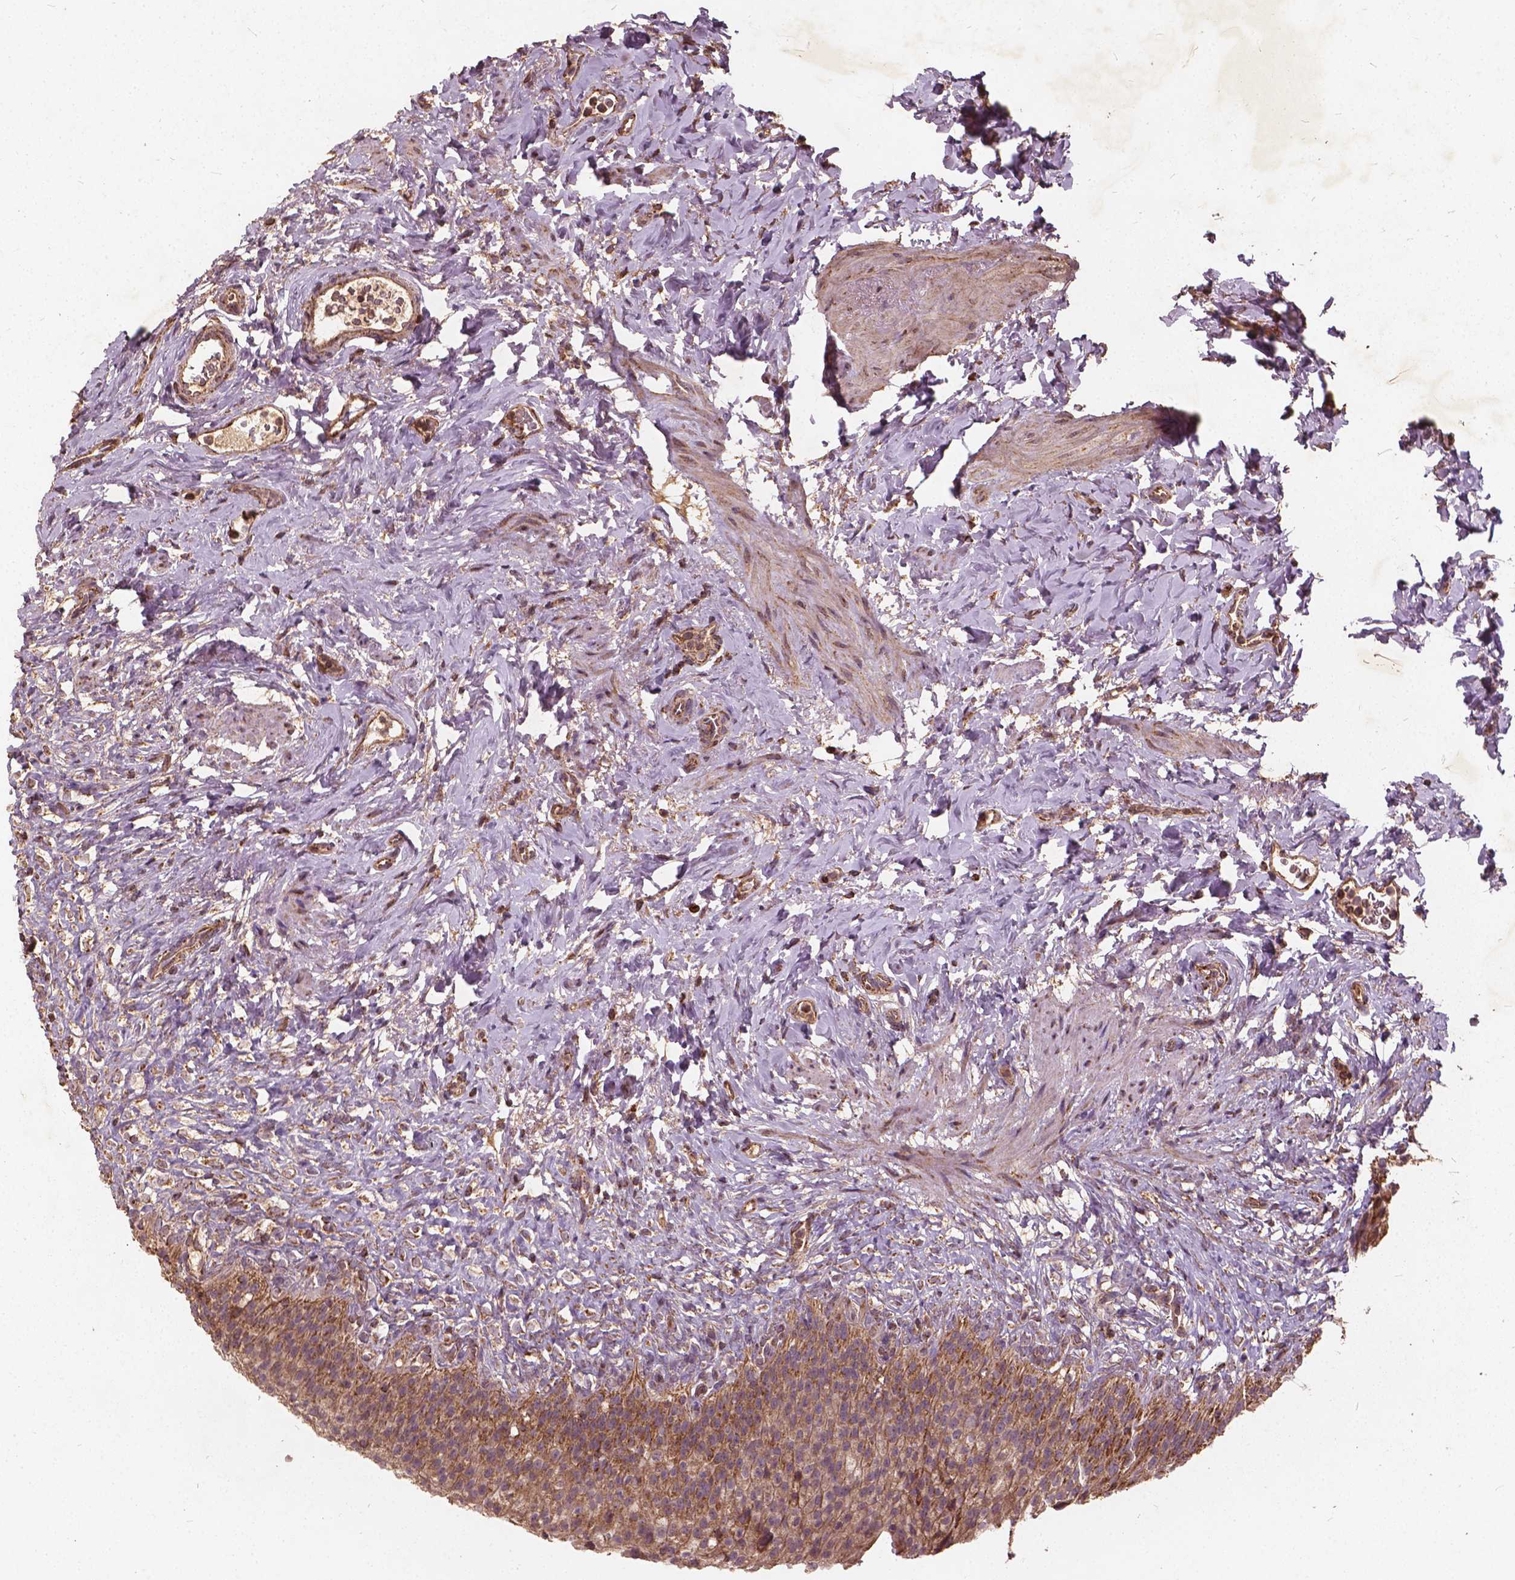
{"staining": {"intensity": "strong", "quantity": "25%-75%", "location": "cytoplasmic/membranous"}, "tissue": "urinary bladder", "cell_type": "Urothelial cells", "image_type": "normal", "snomed": [{"axis": "morphology", "description": "Normal tissue, NOS"}, {"axis": "topography", "description": "Urinary bladder"}, {"axis": "topography", "description": "Prostate"}], "caption": "Immunohistochemical staining of normal human urinary bladder demonstrates strong cytoplasmic/membranous protein staining in approximately 25%-75% of urothelial cells. The protein is shown in brown color, while the nuclei are stained blue.", "gene": "UBXN2A", "patient": {"sex": "male", "age": 76}}